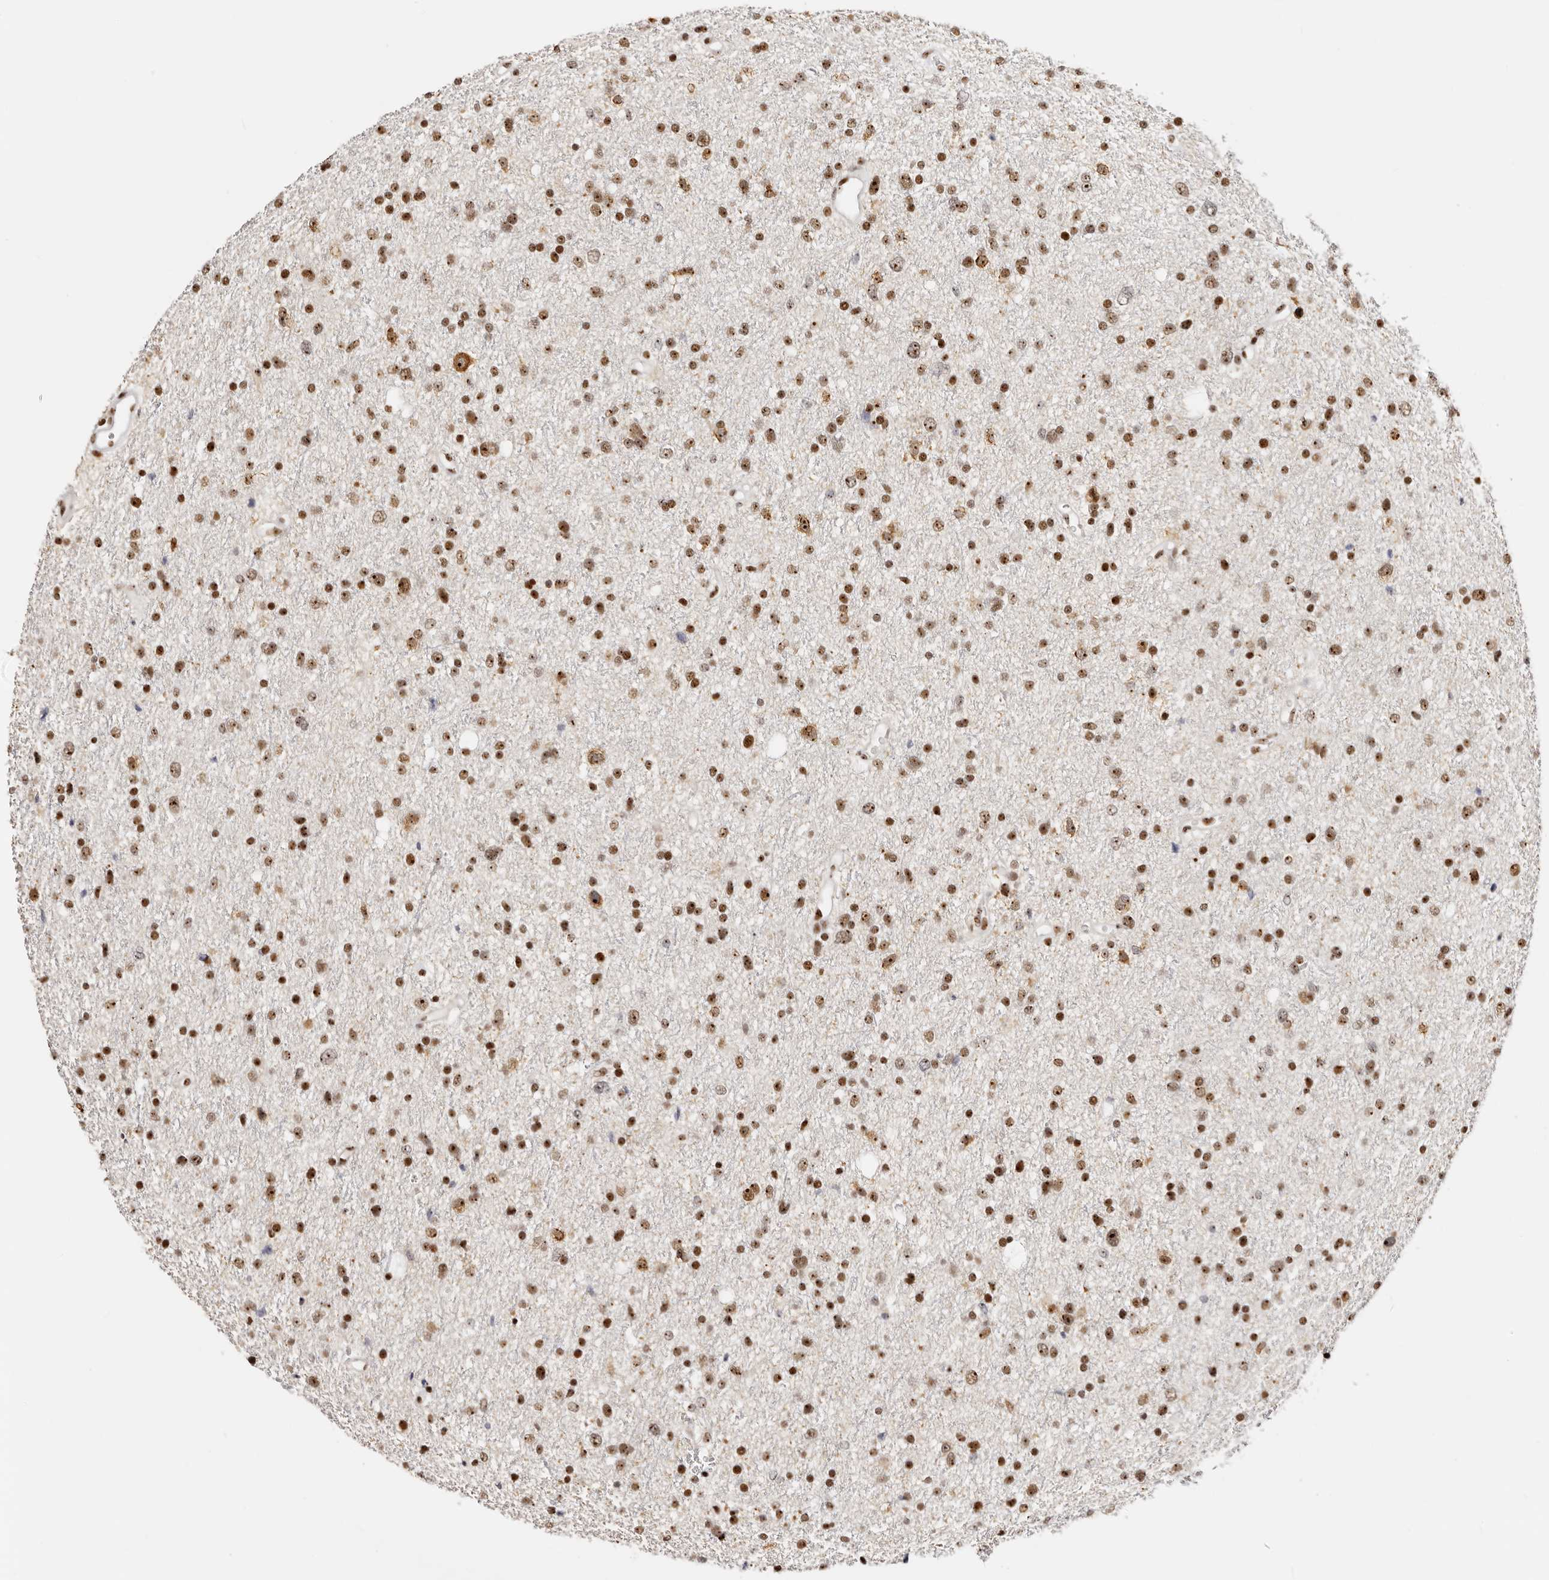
{"staining": {"intensity": "strong", "quantity": ">75%", "location": "nuclear"}, "tissue": "glioma", "cell_type": "Tumor cells", "image_type": "cancer", "snomed": [{"axis": "morphology", "description": "Glioma, malignant, Low grade"}, {"axis": "topography", "description": "Brain"}], "caption": "DAB (3,3'-diaminobenzidine) immunohistochemical staining of human glioma demonstrates strong nuclear protein positivity in about >75% of tumor cells.", "gene": "IQGAP3", "patient": {"sex": "female", "age": 37}}